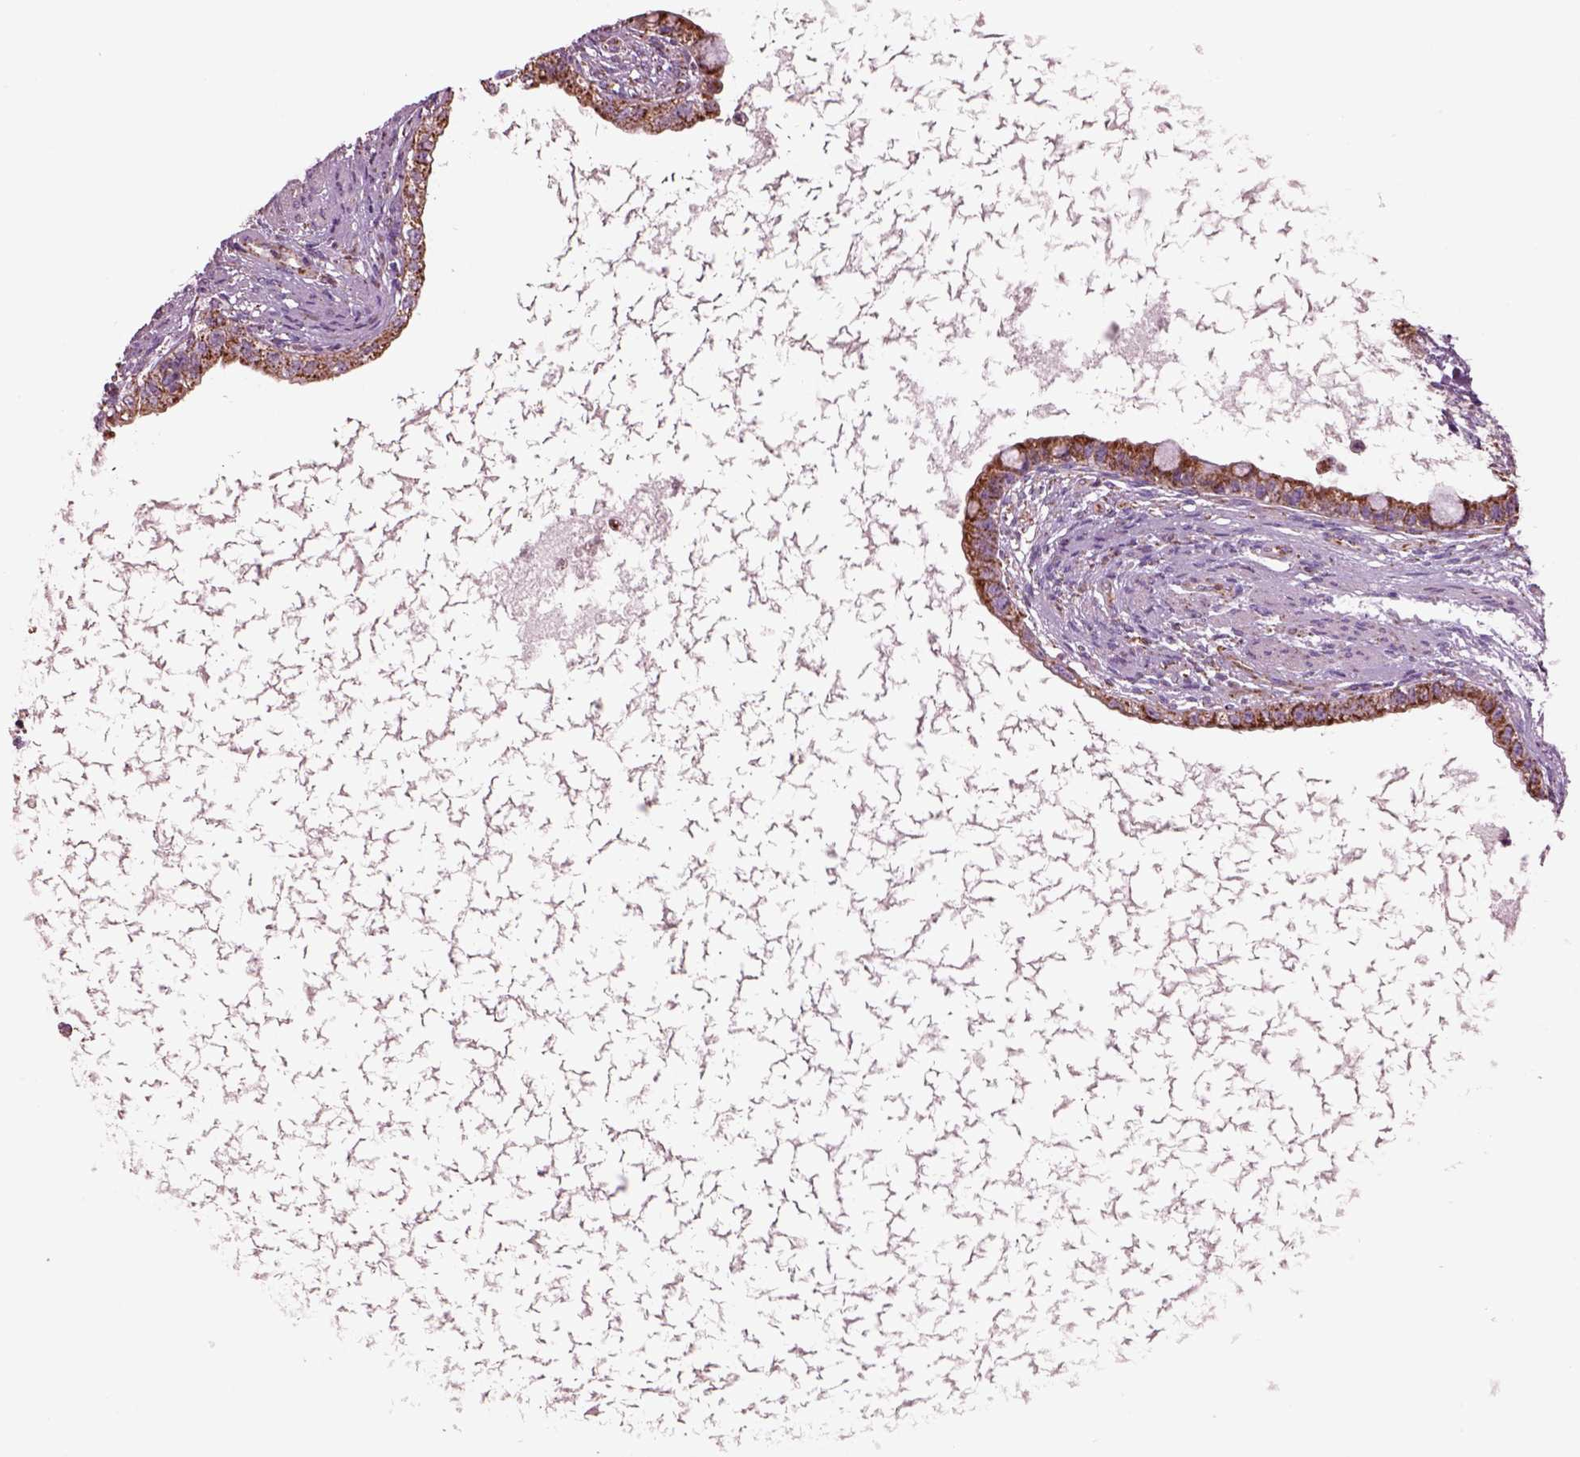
{"staining": {"intensity": "moderate", "quantity": ">75%", "location": "cytoplasmic/membranous"}, "tissue": "testis cancer", "cell_type": "Tumor cells", "image_type": "cancer", "snomed": [{"axis": "morphology", "description": "Carcinoma, Embryonal, NOS"}, {"axis": "topography", "description": "Testis"}], "caption": "Embryonal carcinoma (testis) stained with immunohistochemistry reveals moderate cytoplasmic/membranous staining in approximately >75% of tumor cells.", "gene": "SLC25A24", "patient": {"sex": "male", "age": 26}}